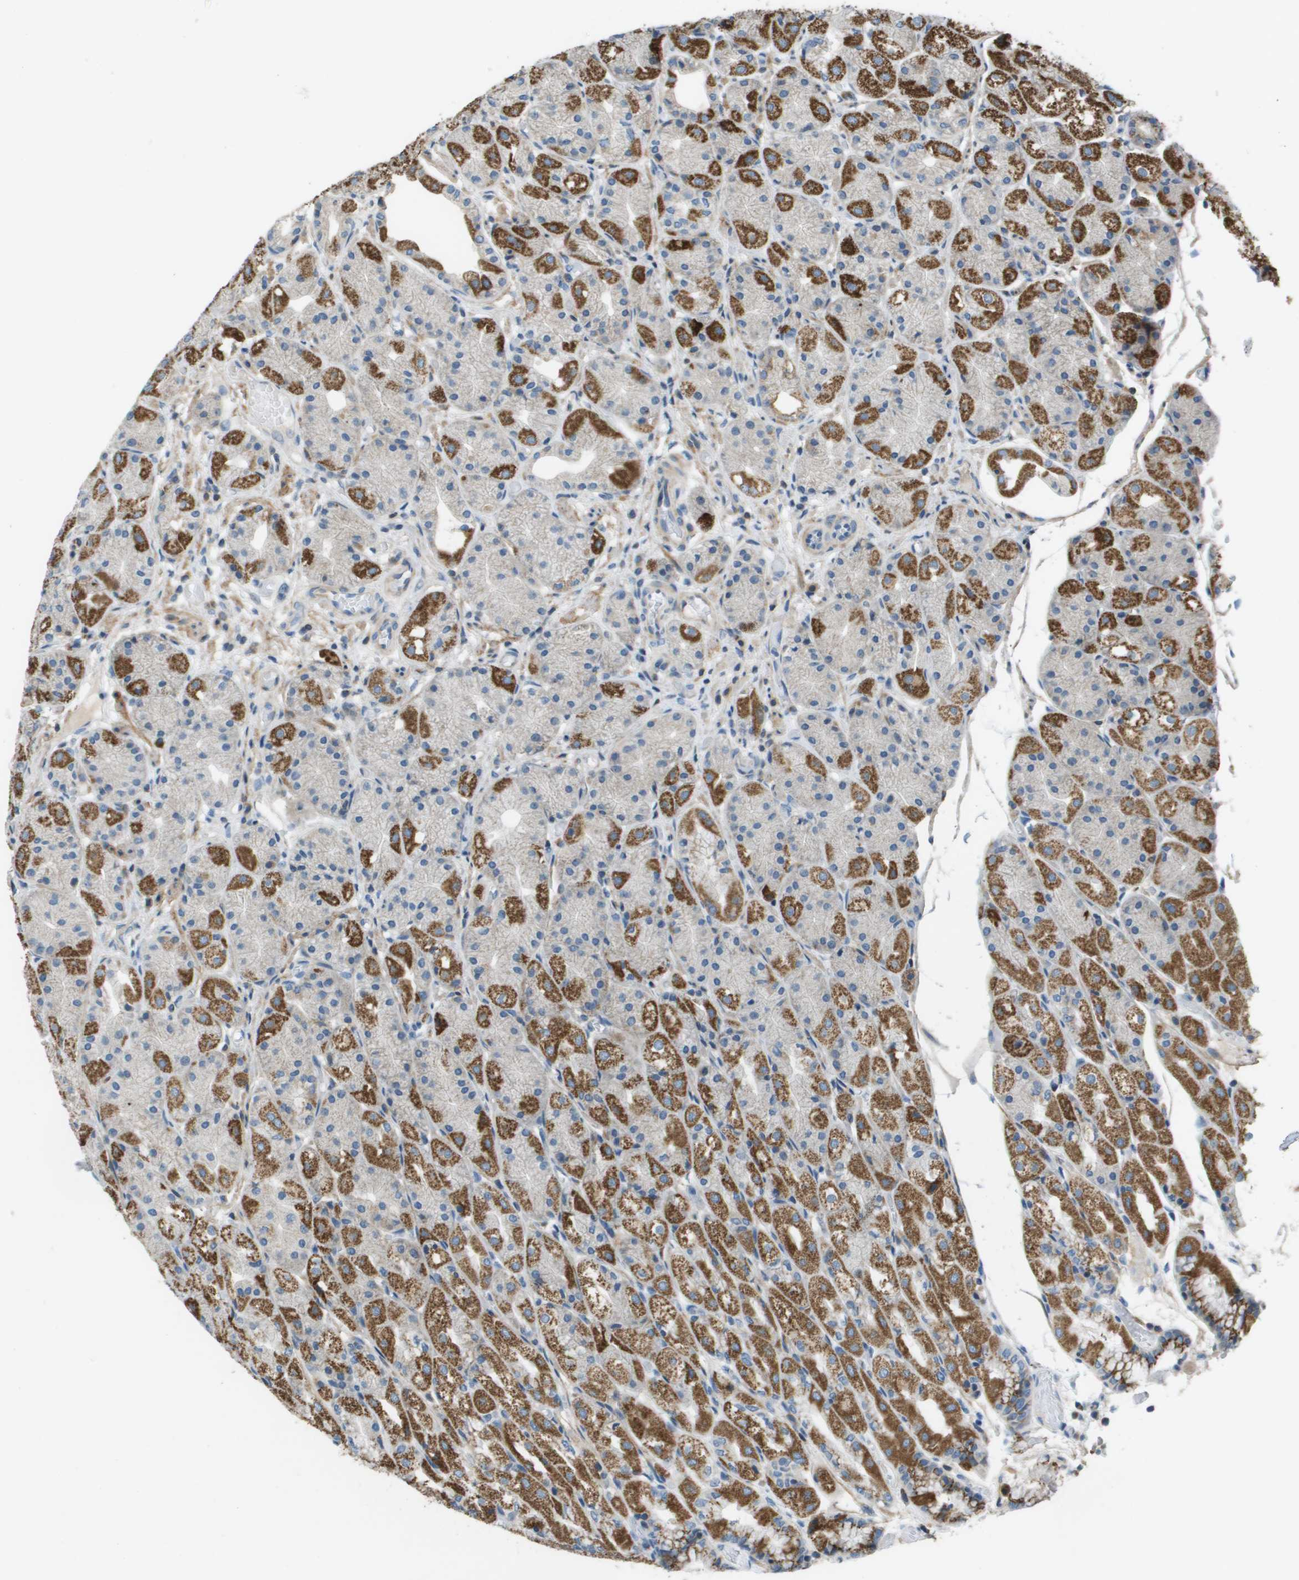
{"staining": {"intensity": "strong", "quantity": "25%-75%", "location": "cytoplasmic/membranous"}, "tissue": "stomach", "cell_type": "Glandular cells", "image_type": "normal", "snomed": [{"axis": "morphology", "description": "Normal tissue, NOS"}, {"axis": "topography", "description": "Stomach, upper"}], "caption": "Approximately 25%-75% of glandular cells in unremarkable stomach demonstrate strong cytoplasmic/membranous protein positivity as visualized by brown immunohistochemical staining.", "gene": "GALNT6", "patient": {"sex": "male", "age": 72}}